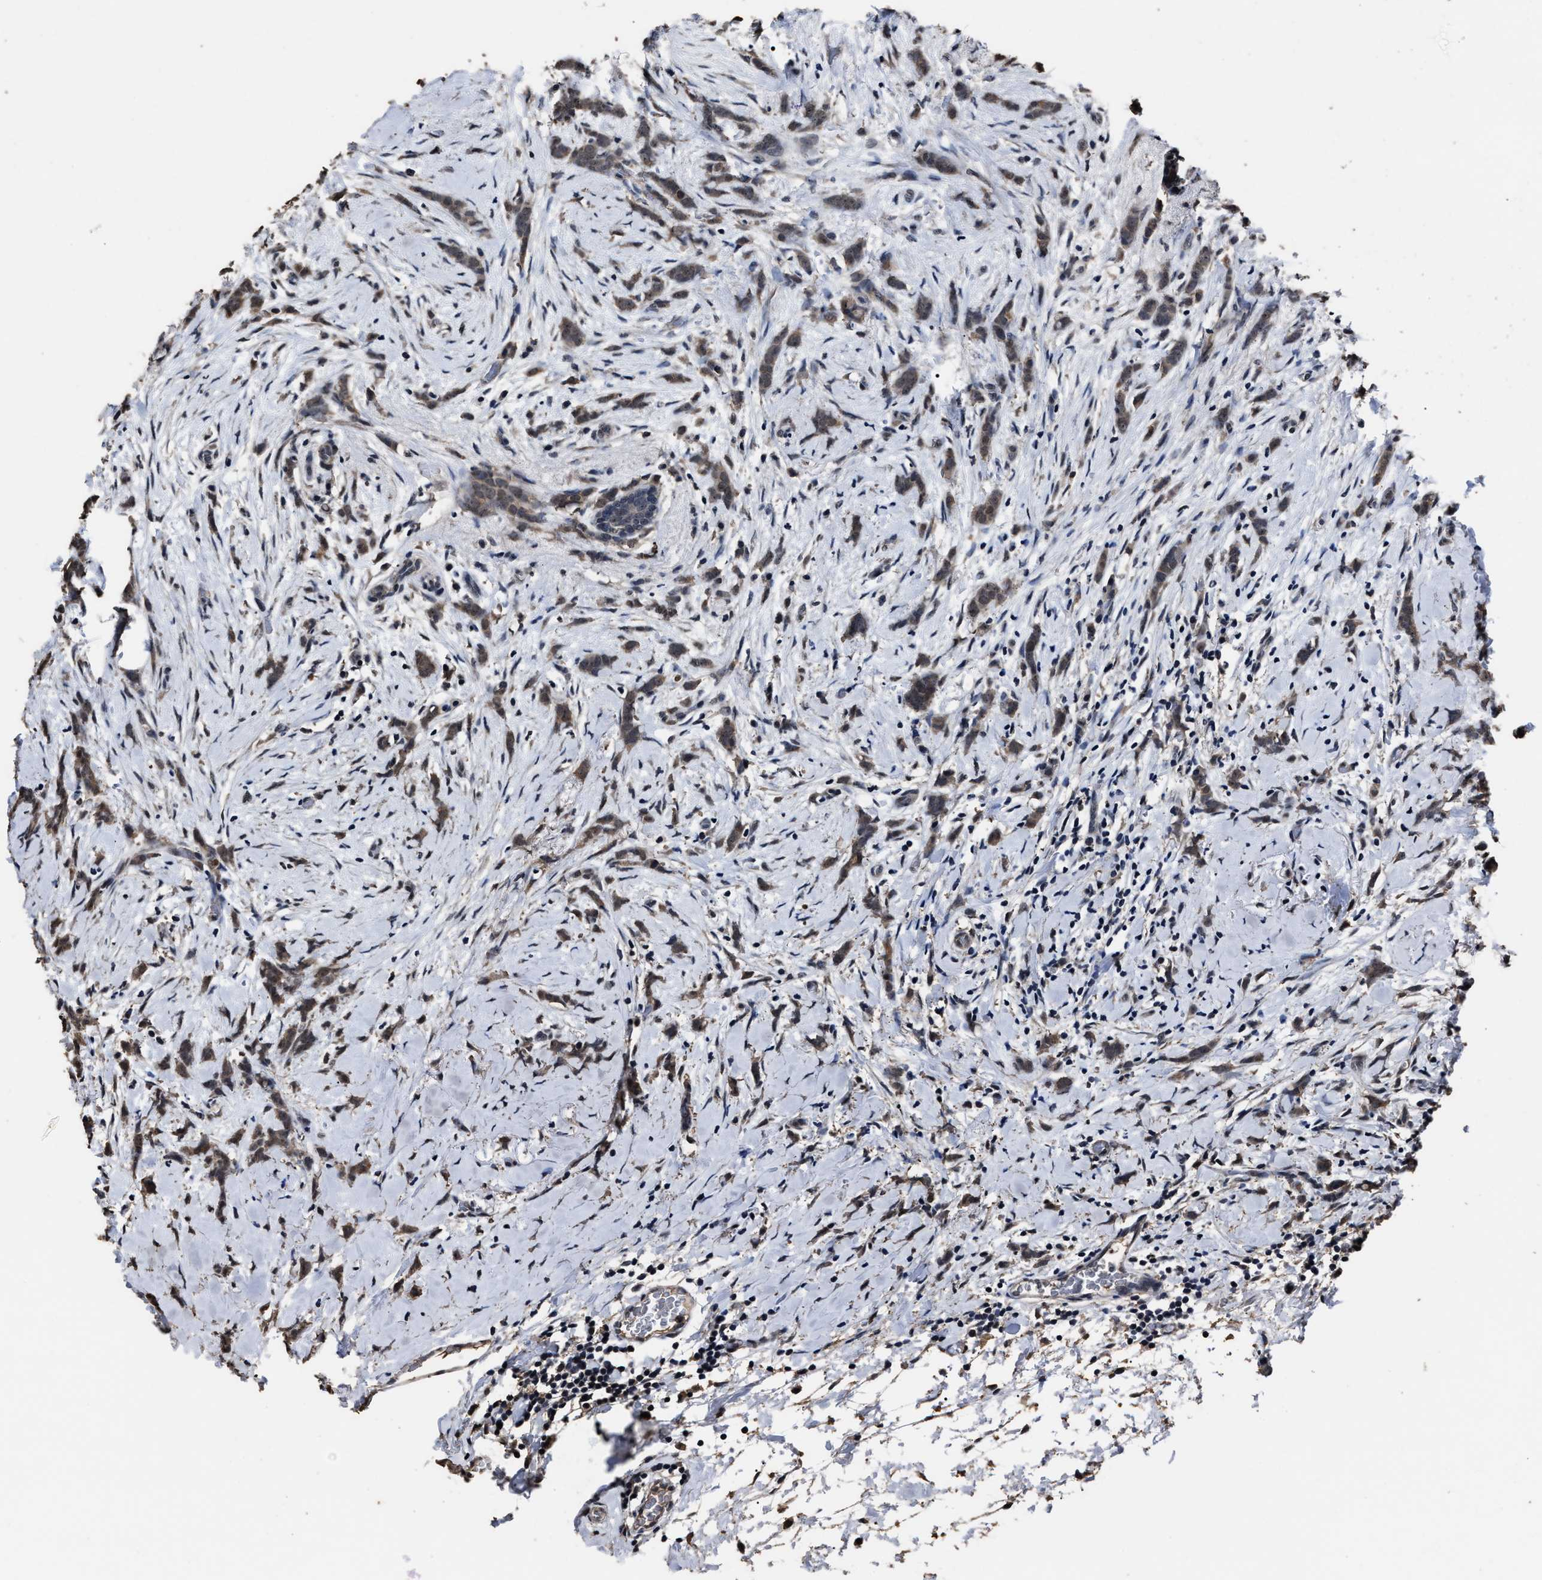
{"staining": {"intensity": "weak", "quantity": ">75%", "location": "cytoplasmic/membranous,nuclear"}, "tissue": "breast cancer", "cell_type": "Tumor cells", "image_type": "cancer", "snomed": [{"axis": "morphology", "description": "Lobular carcinoma, in situ"}, {"axis": "morphology", "description": "Lobular carcinoma"}, {"axis": "topography", "description": "Breast"}], "caption": "Breast cancer was stained to show a protein in brown. There is low levels of weak cytoplasmic/membranous and nuclear expression in about >75% of tumor cells. The protein of interest is shown in brown color, while the nuclei are stained blue.", "gene": "RSBN1L", "patient": {"sex": "female", "age": 41}}